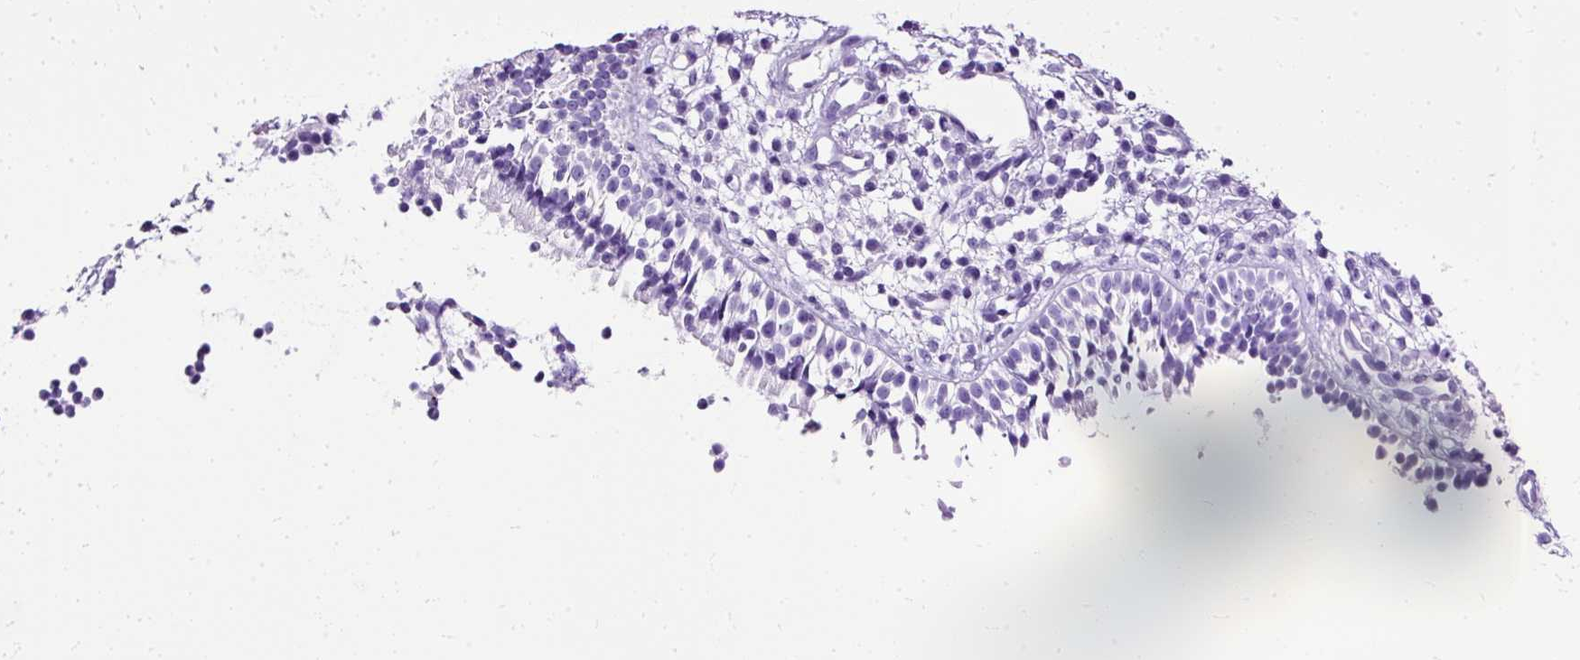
{"staining": {"intensity": "negative", "quantity": "none", "location": "none"}, "tissue": "nasopharynx", "cell_type": "Respiratory epithelial cells", "image_type": "normal", "snomed": [{"axis": "morphology", "description": "Normal tissue, NOS"}, {"axis": "topography", "description": "Nasopharynx"}], "caption": "Protein analysis of normal nasopharynx displays no significant expression in respiratory epithelial cells.", "gene": "SLC8A2", "patient": {"sex": "male", "age": 21}}